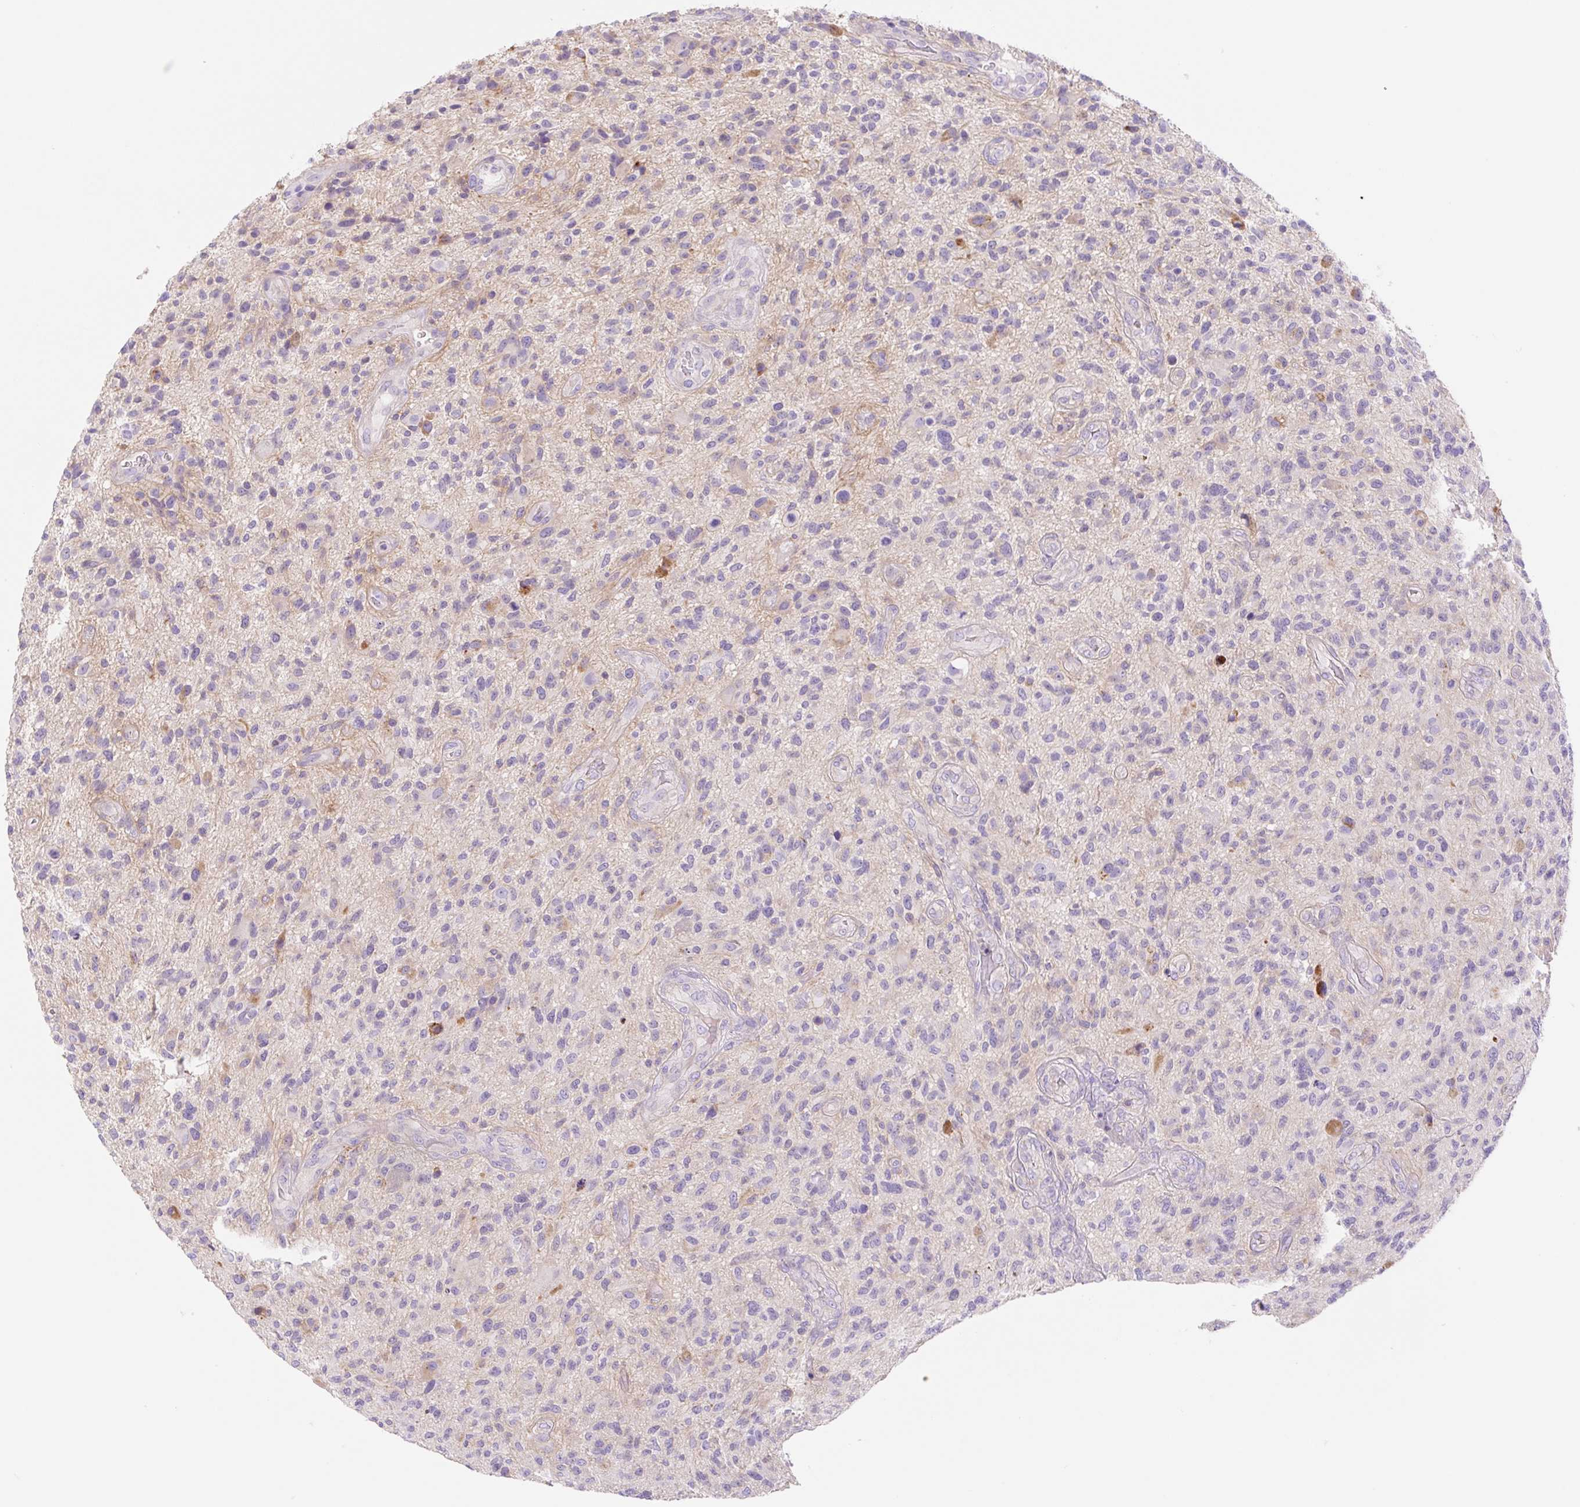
{"staining": {"intensity": "negative", "quantity": "none", "location": "none"}, "tissue": "glioma", "cell_type": "Tumor cells", "image_type": "cancer", "snomed": [{"axis": "morphology", "description": "Glioma, malignant, High grade"}, {"axis": "topography", "description": "Brain"}], "caption": "IHC photomicrograph of neoplastic tissue: human high-grade glioma (malignant) stained with DAB (3,3'-diaminobenzidine) reveals no significant protein expression in tumor cells.", "gene": "LYVE1", "patient": {"sex": "male", "age": 47}}